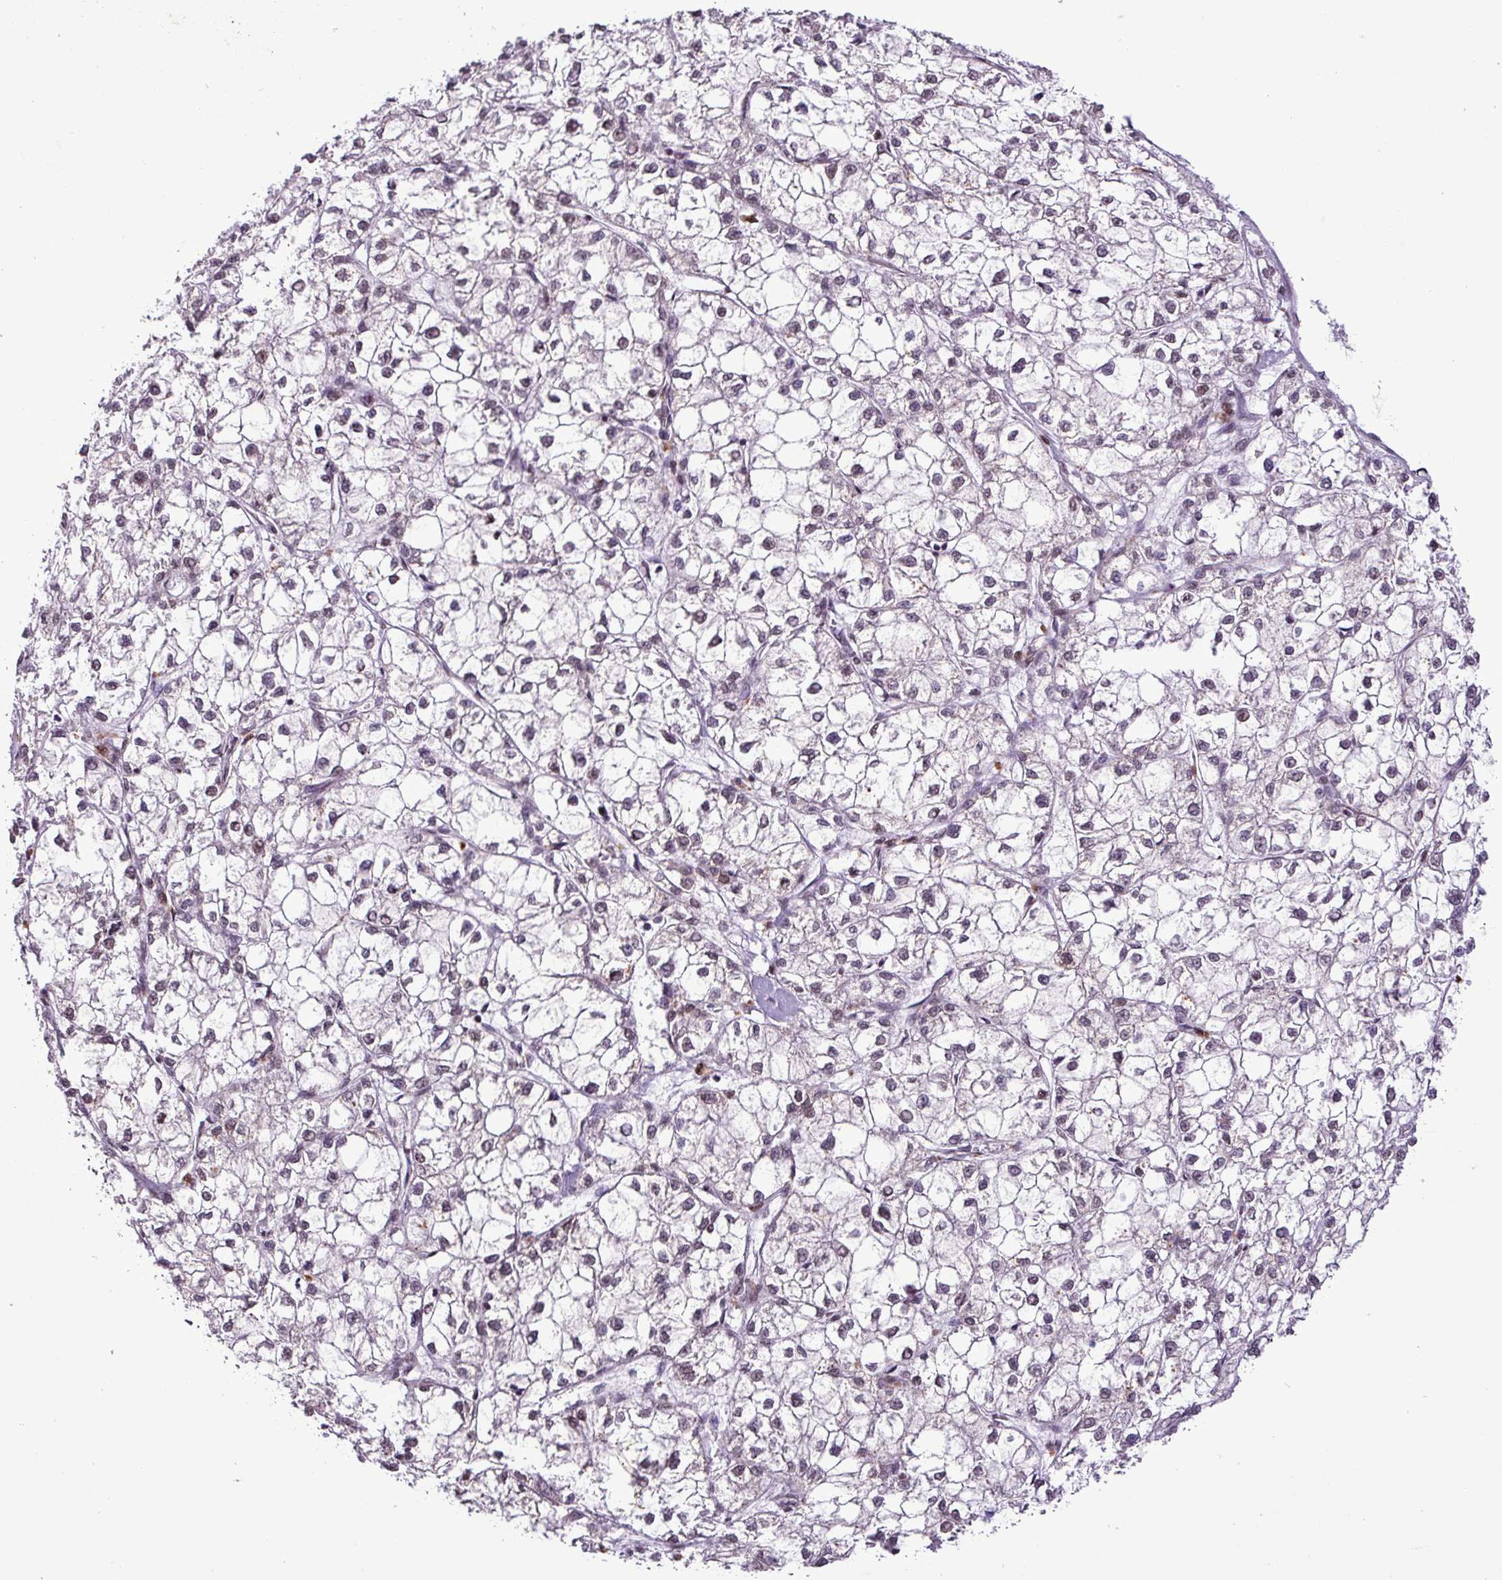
{"staining": {"intensity": "moderate", "quantity": "<25%", "location": "nuclear"}, "tissue": "liver cancer", "cell_type": "Tumor cells", "image_type": "cancer", "snomed": [{"axis": "morphology", "description": "Carcinoma, Hepatocellular, NOS"}, {"axis": "topography", "description": "Liver"}], "caption": "A histopathology image of hepatocellular carcinoma (liver) stained for a protein reveals moderate nuclear brown staining in tumor cells.", "gene": "ZNF354A", "patient": {"sex": "female", "age": 43}}